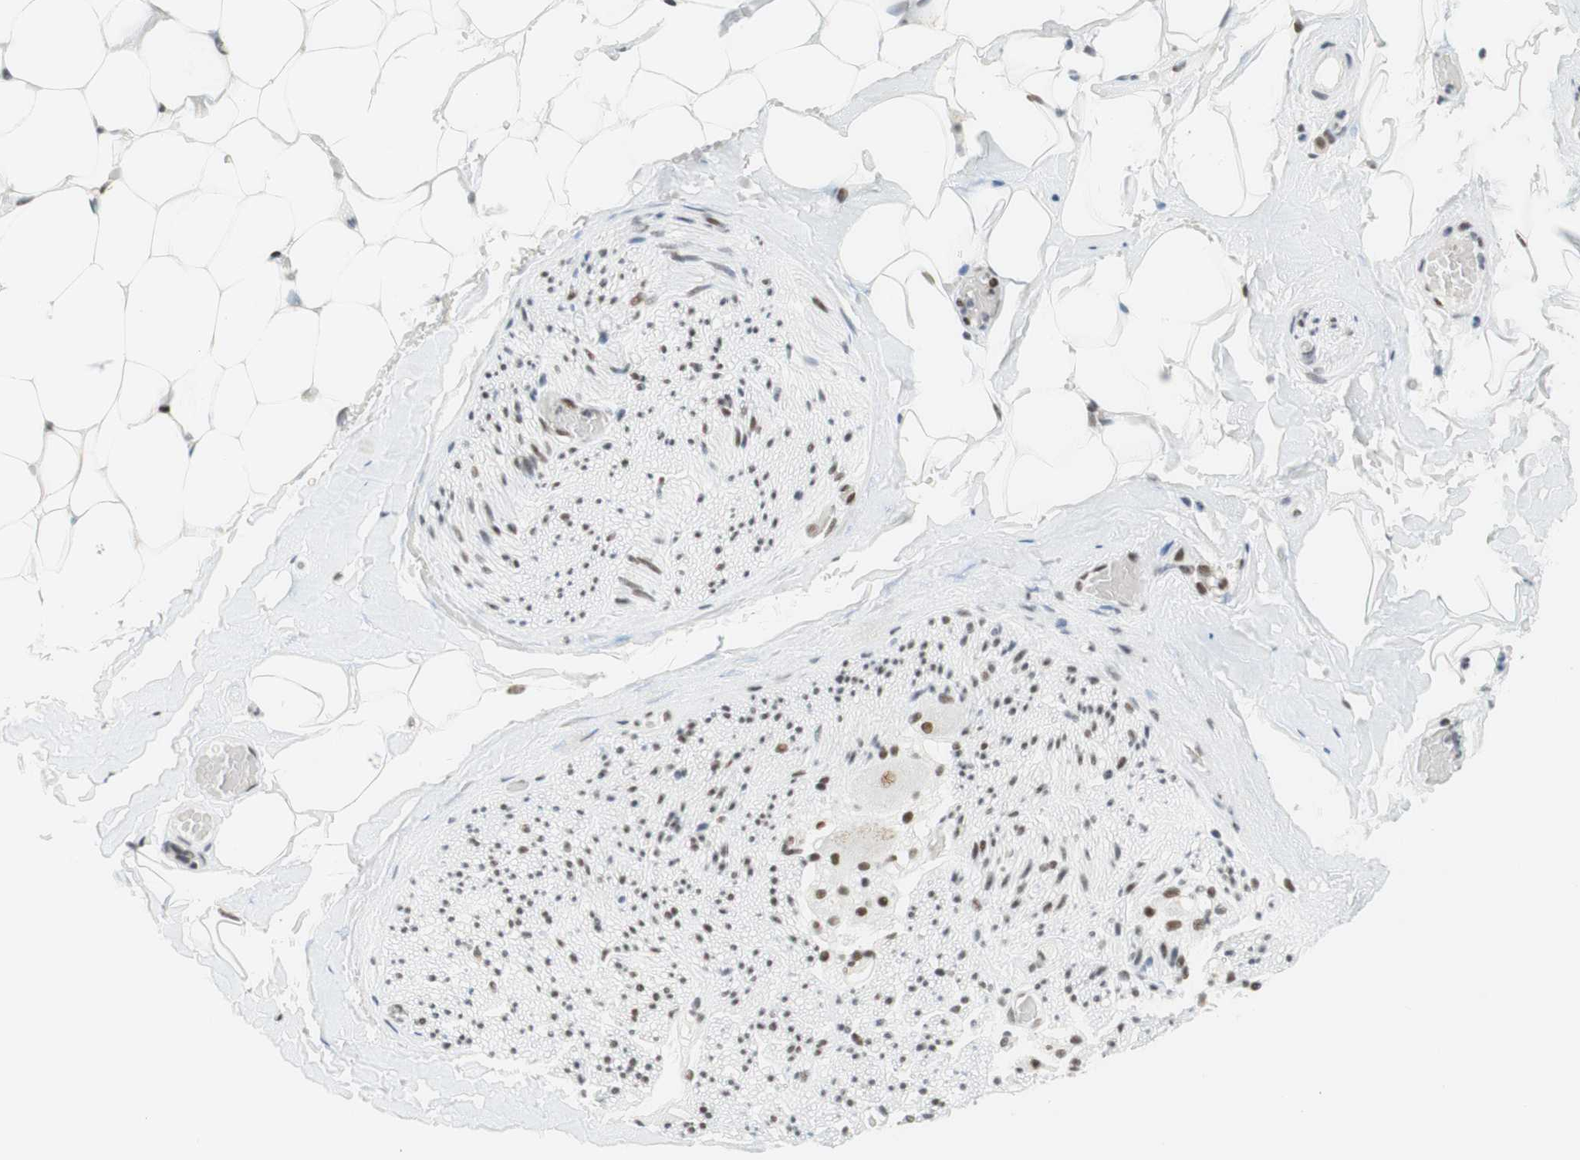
{"staining": {"intensity": "moderate", "quantity": ">75%", "location": "nuclear"}, "tissue": "adipose tissue", "cell_type": "Adipocytes", "image_type": "normal", "snomed": [{"axis": "morphology", "description": "Normal tissue, NOS"}, {"axis": "topography", "description": "Peripheral nerve tissue"}], "caption": "This is an image of immunohistochemistry staining of benign adipose tissue, which shows moderate expression in the nuclear of adipocytes.", "gene": "RNF20", "patient": {"sex": "male", "age": 70}}